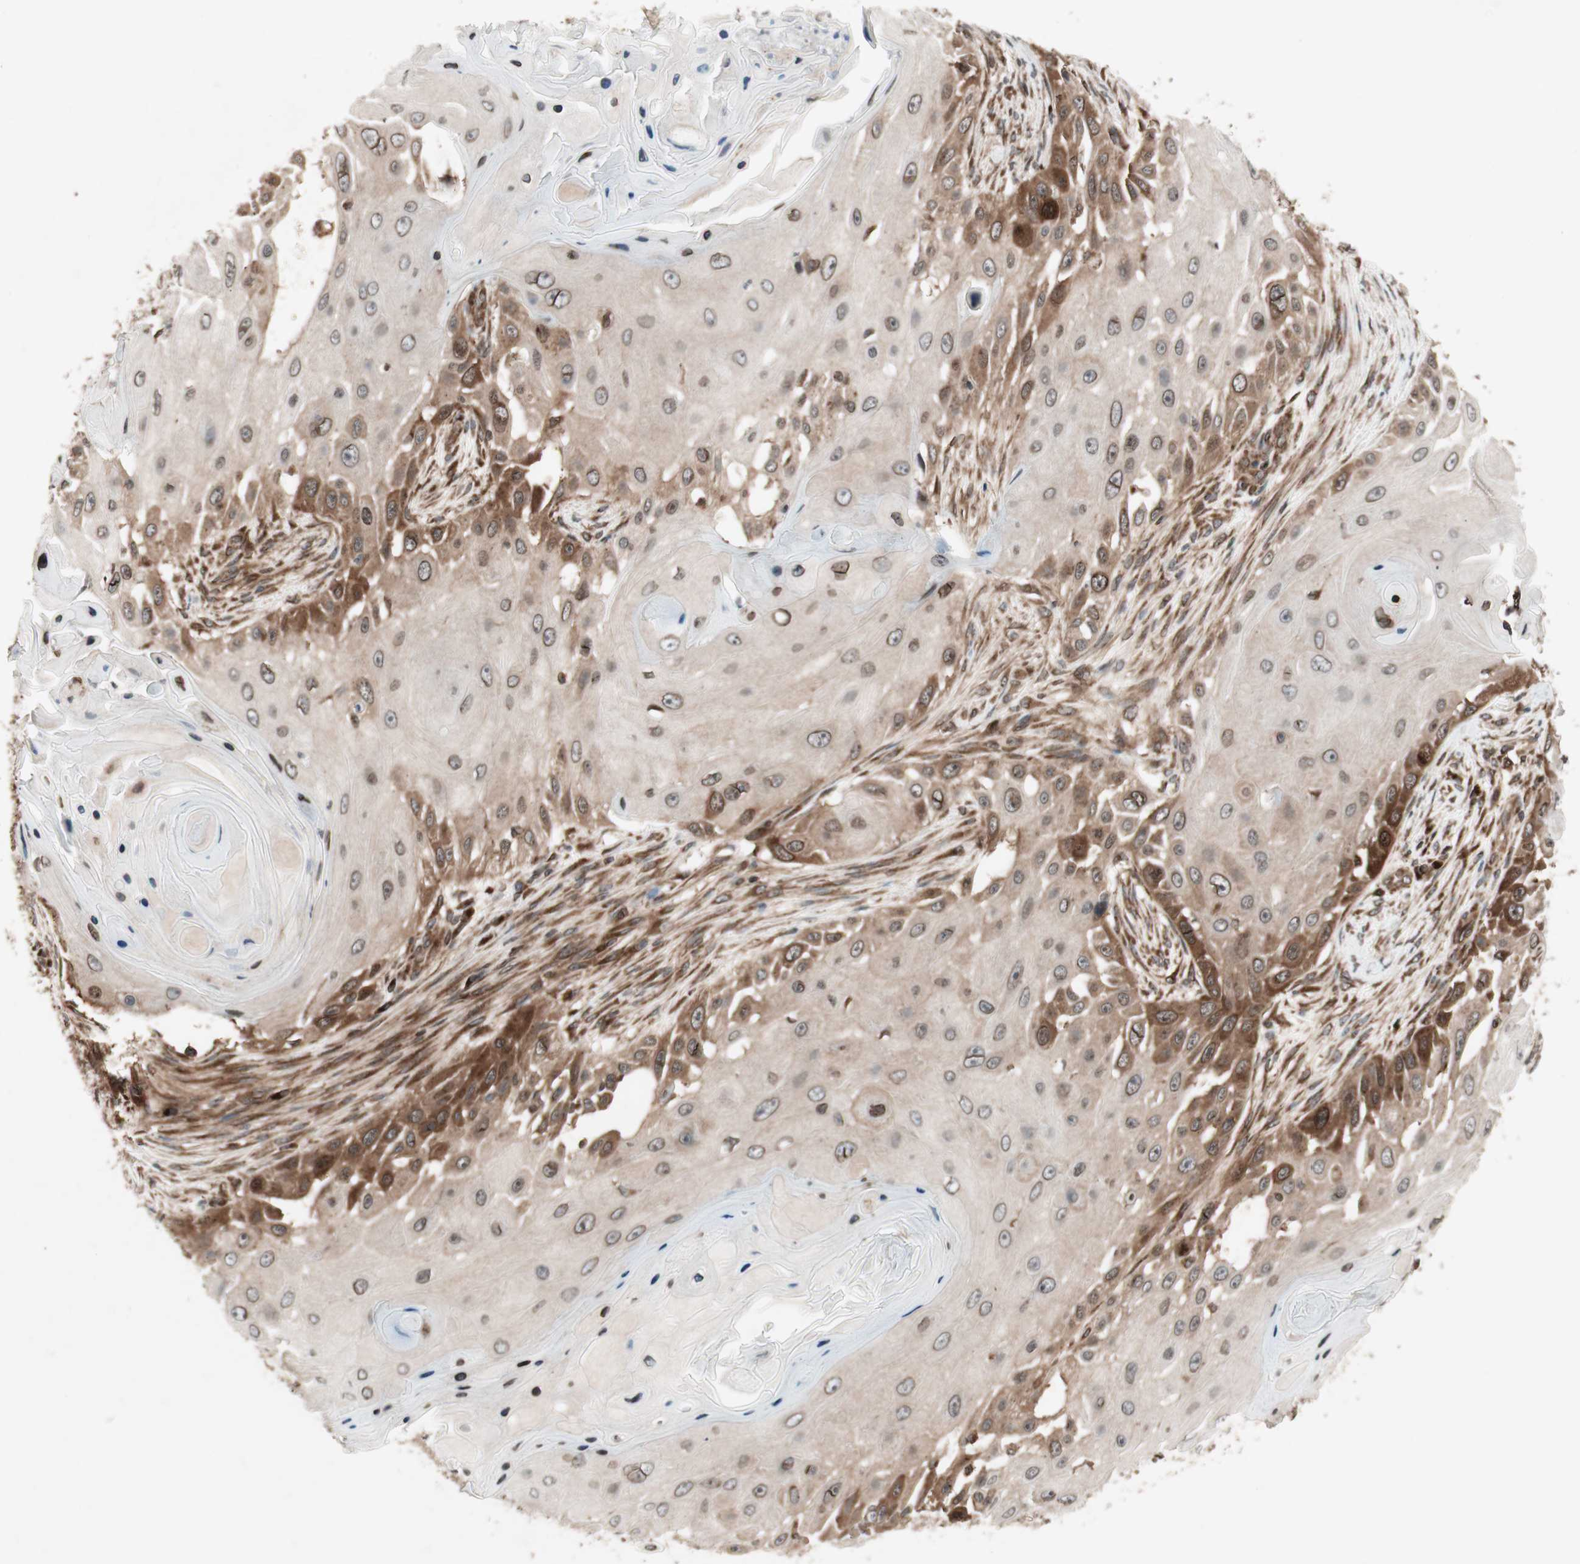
{"staining": {"intensity": "strong", "quantity": ">75%", "location": "cytoplasmic/membranous,nuclear"}, "tissue": "skin cancer", "cell_type": "Tumor cells", "image_type": "cancer", "snomed": [{"axis": "morphology", "description": "Squamous cell carcinoma, NOS"}, {"axis": "topography", "description": "Skin"}], "caption": "Protein staining exhibits strong cytoplasmic/membranous and nuclear expression in approximately >75% of tumor cells in skin squamous cell carcinoma. (Stains: DAB in brown, nuclei in blue, Microscopy: brightfield microscopy at high magnification).", "gene": "NUP62", "patient": {"sex": "female", "age": 44}}